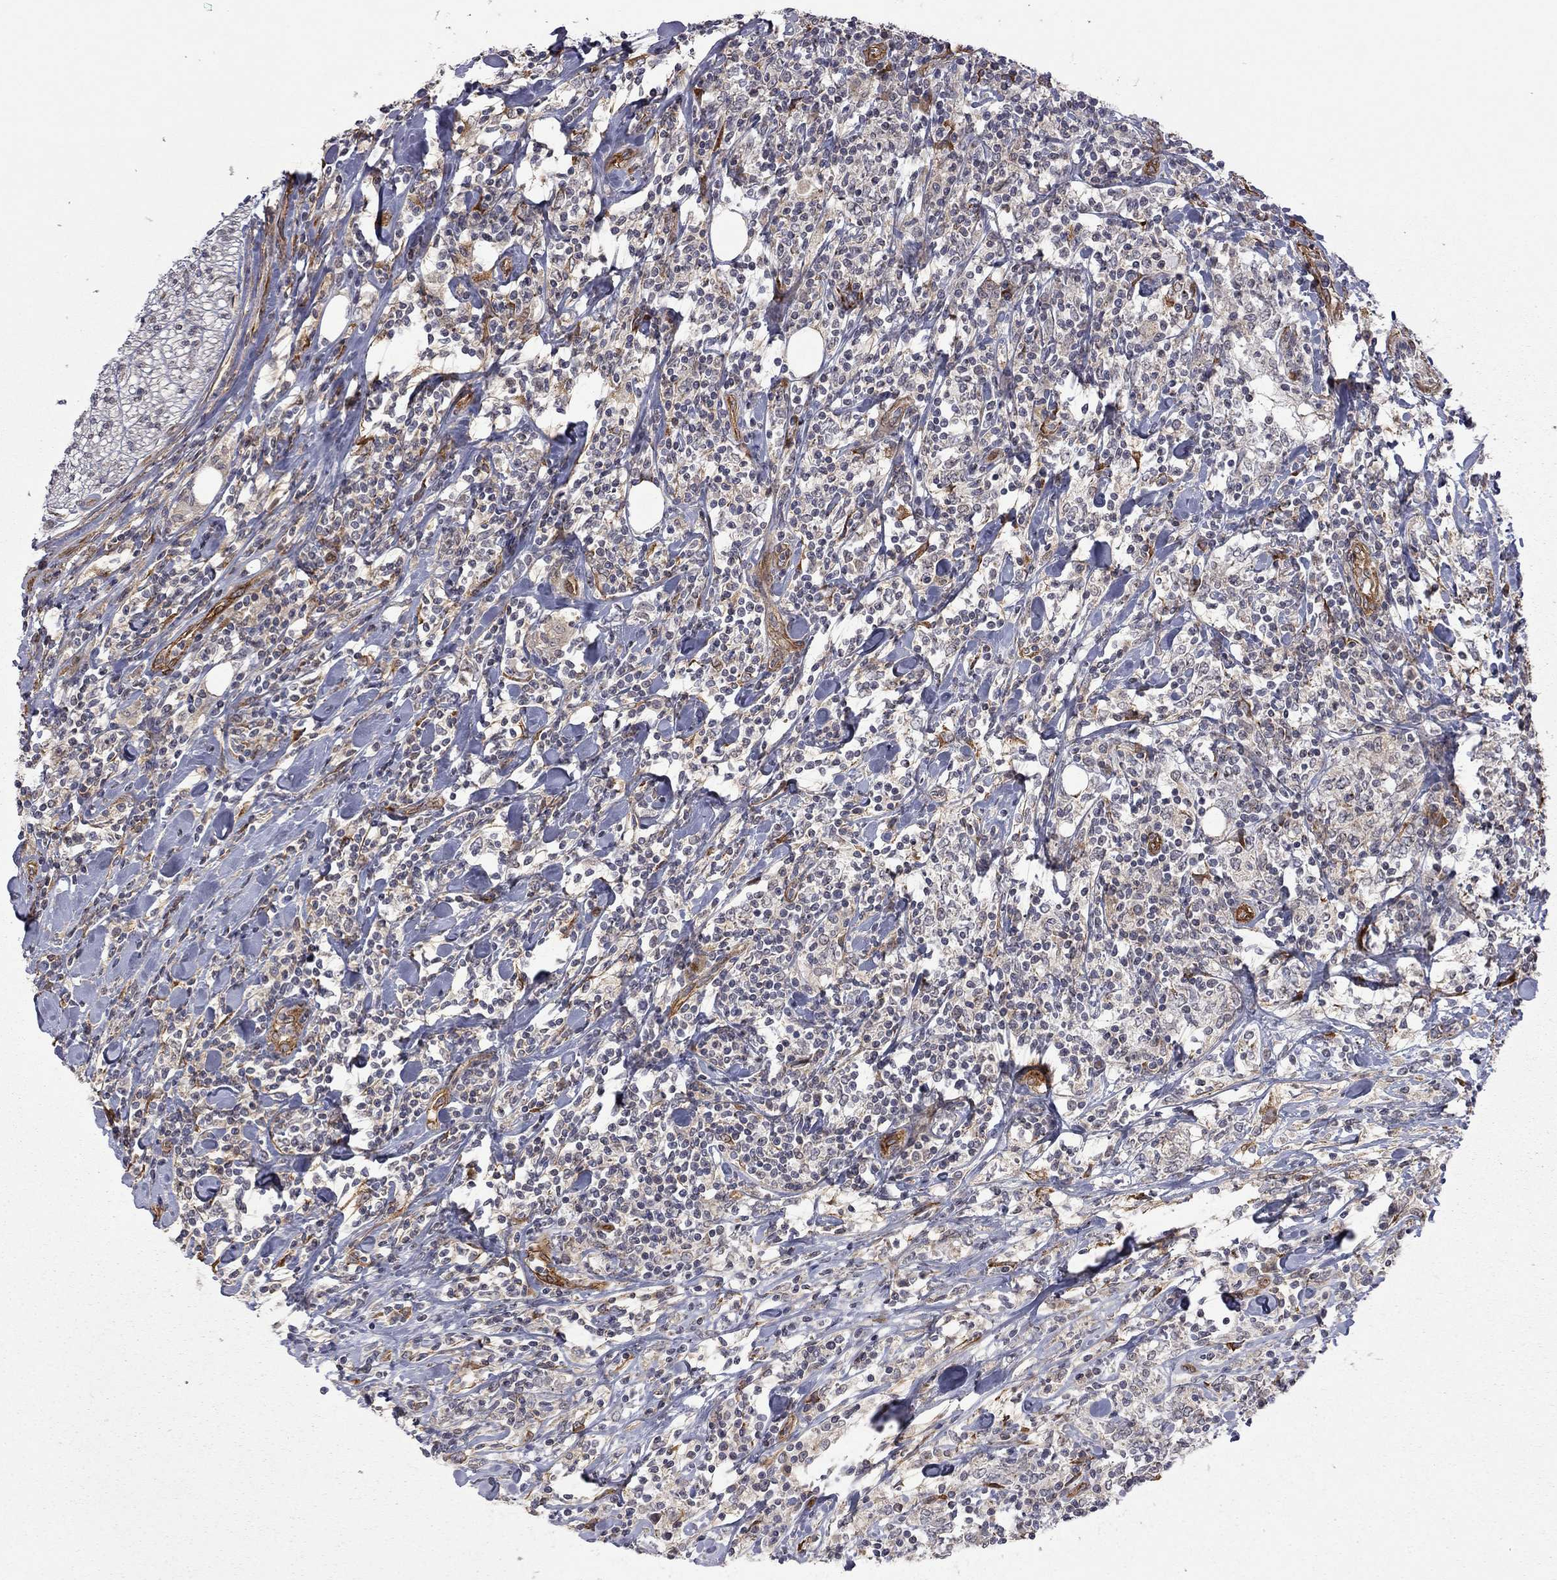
{"staining": {"intensity": "negative", "quantity": "none", "location": "none"}, "tissue": "lymphoma", "cell_type": "Tumor cells", "image_type": "cancer", "snomed": [{"axis": "morphology", "description": "Malignant lymphoma, non-Hodgkin's type, High grade"}, {"axis": "topography", "description": "Lymph node"}], "caption": "The immunohistochemistry micrograph has no significant staining in tumor cells of malignant lymphoma, non-Hodgkin's type (high-grade) tissue.", "gene": "EXOC3L2", "patient": {"sex": "female", "age": 84}}